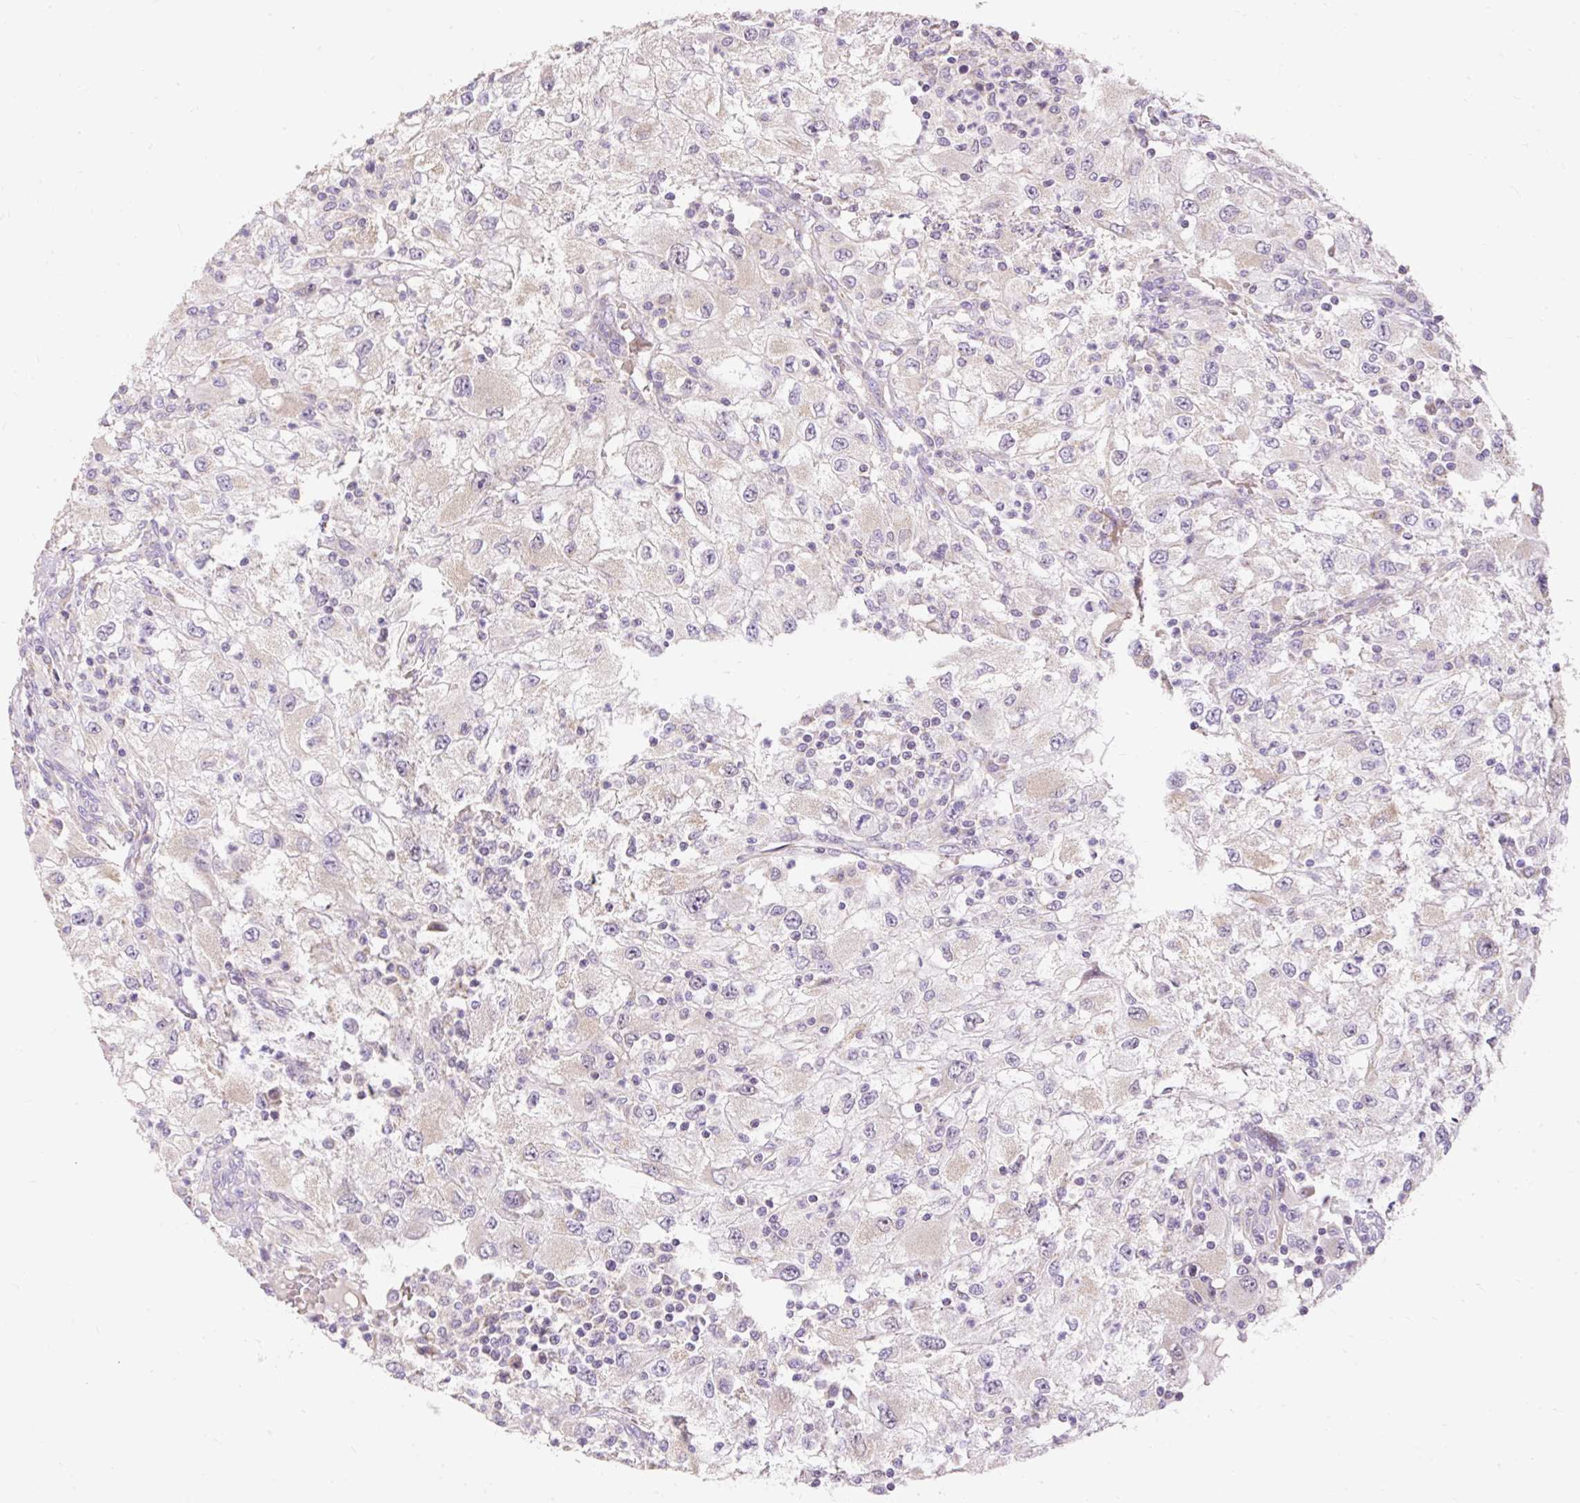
{"staining": {"intensity": "negative", "quantity": "none", "location": "none"}, "tissue": "renal cancer", "cell_type": "Tumor cells", "image_type": "cancer", "snomed": [{"axis": "morphology", "description": "Adenocarcinoma, NOS"}, {"axis": "topography", "description": "Kidney"}], "caption": "Immunohistochemical staining of renal adenocarcinoma demonstrates no significant expression in tumor cells.", "gene": "PMAIP1", "patient": {"sex": "female", "age": 67}}